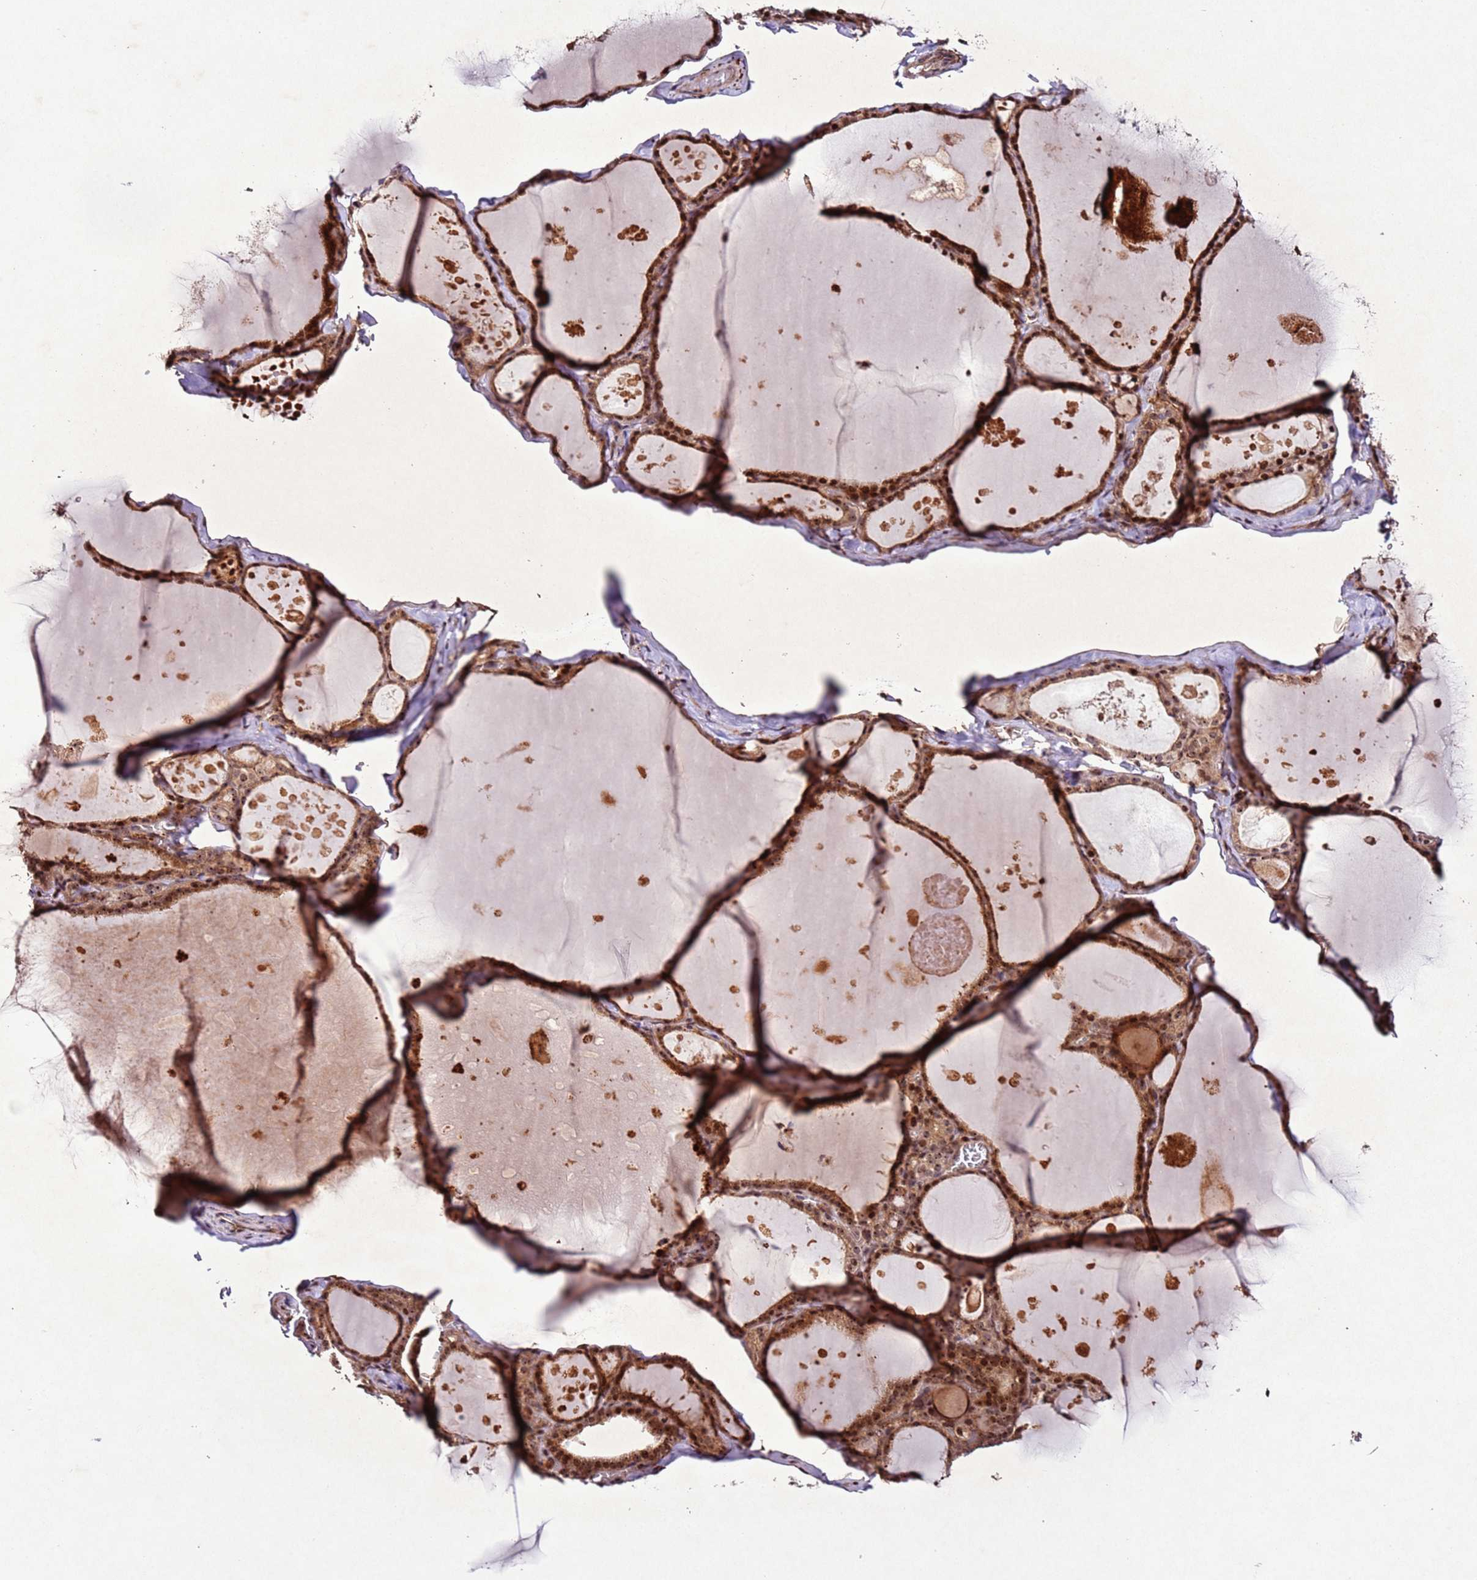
{"staining": {"intensity": "moderate", "quantity": ">75%", "location": "cytoplasmic/membranous,nuclear"}, "tissue": "thyroid gland", "cell_type": "Glandular cells", "image_type": "normal", "snomed": [{"axis": "morphology", "description": "Normal tissue, NOS"}, {"axis": "topography", "description": "Thyroid gland"}], "caption": "Immunohistochemical staining of unremarkable human thyroid gland demonstrates medium levels of moderate cytoplasmic/membranous,nuclear positivity in about >75% of glandular cells. Using DAB (3,3'-diaminobenzidine) (brown) and hematoxylin (blue) stains, captured at high magnification using brightfield microscopy.", "gene": "PTMA", "patient": {"sex": "male", "age": 56}}